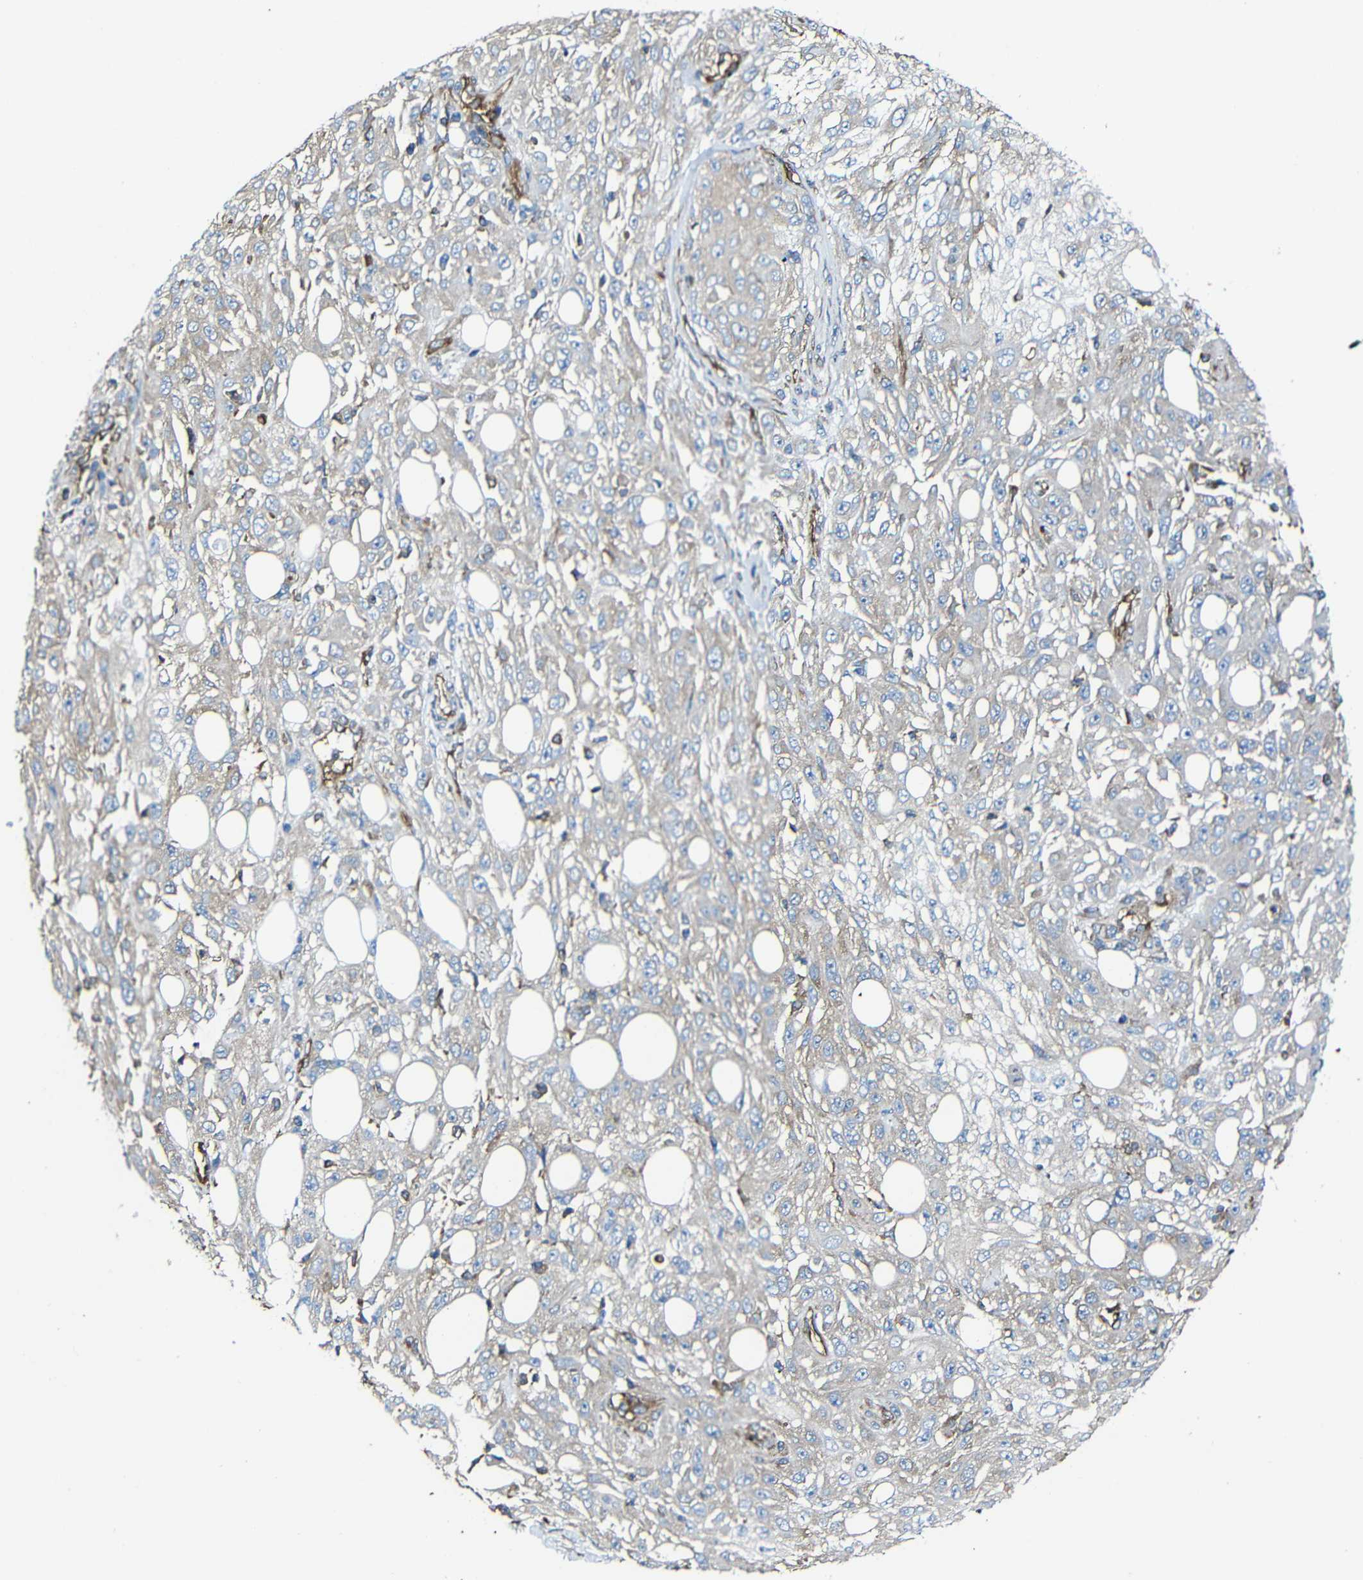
{"staining": {"intensity": "weak", "quantity": "<25%", "location": "cytoplasmic/membranous"}, "tissue": "skin cancer", "cell_type": "Tumor cells", "image_type": "cancer", "snomed": [{"axis": "morphology", "description": "Squamous cell carcinoma, NOS"}, {"axis": "topography", "description": "Skin"}], "caption": "Immunohistochemical staining of human skin squamous cell carcinoma reveals no significant staining in tumor cells. Nuclei are stained in blue.", "gene": "MSN", "patient": {"sex": "male", "age": 75}}